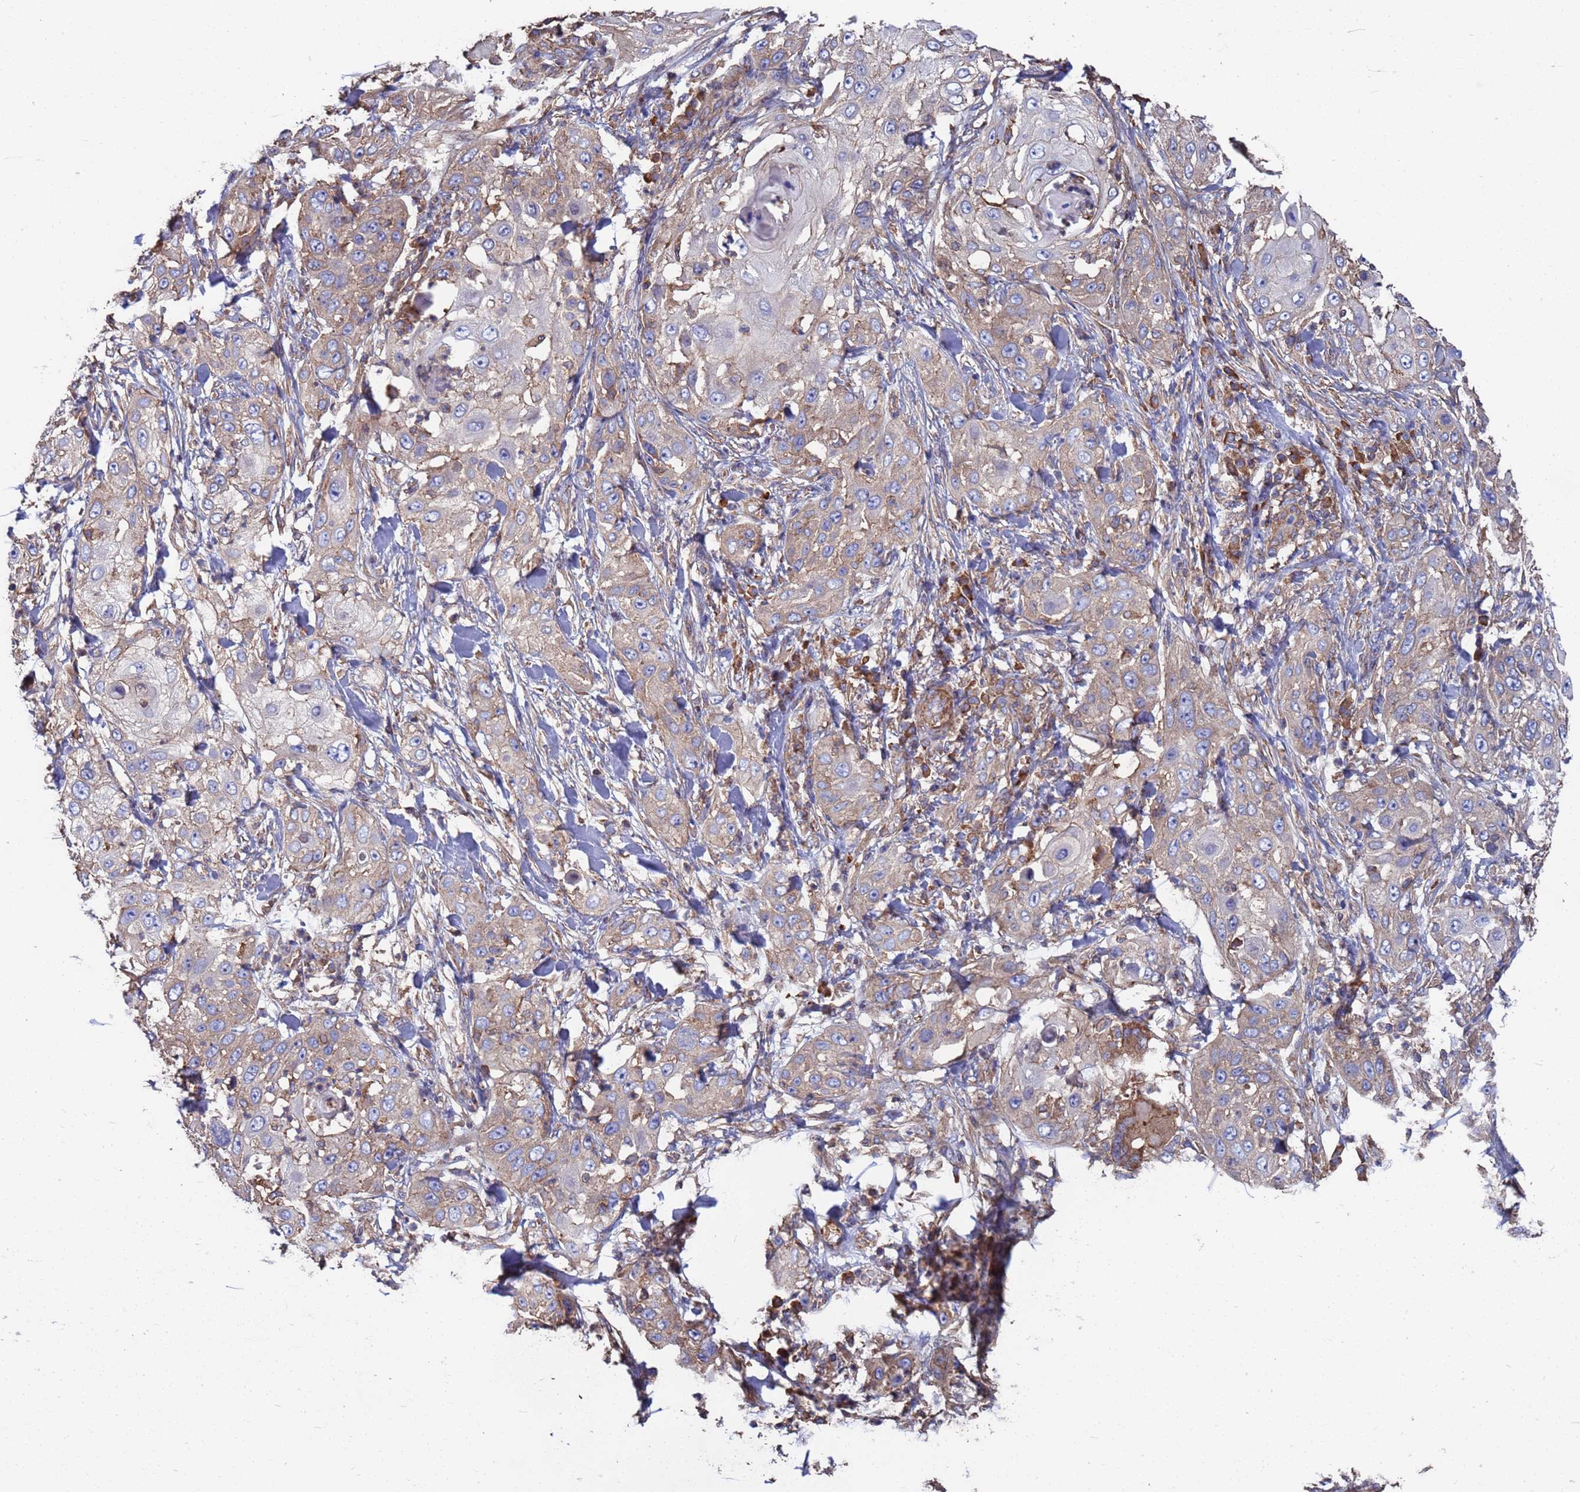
{"staining": {"intensity": "weak", "quantity": "<25%", "location": "cytoplasmic/membranous"}, "tissue": "skin cancer", "cell_type": "Tumor cells", "image_type": "cancer", "snomed": [{"axis": "morphology", "description": "Squamous cell carcinoma, NOS"}, {"axis": "topography", "description": "Skin"}], "caption": "Immunohistochemical staining of human squamous cell carcinoma (skin) shows no significant staining in tumor cells.", "gene": "PYCR1", "patient": {"sex": "female", "age": 44}}